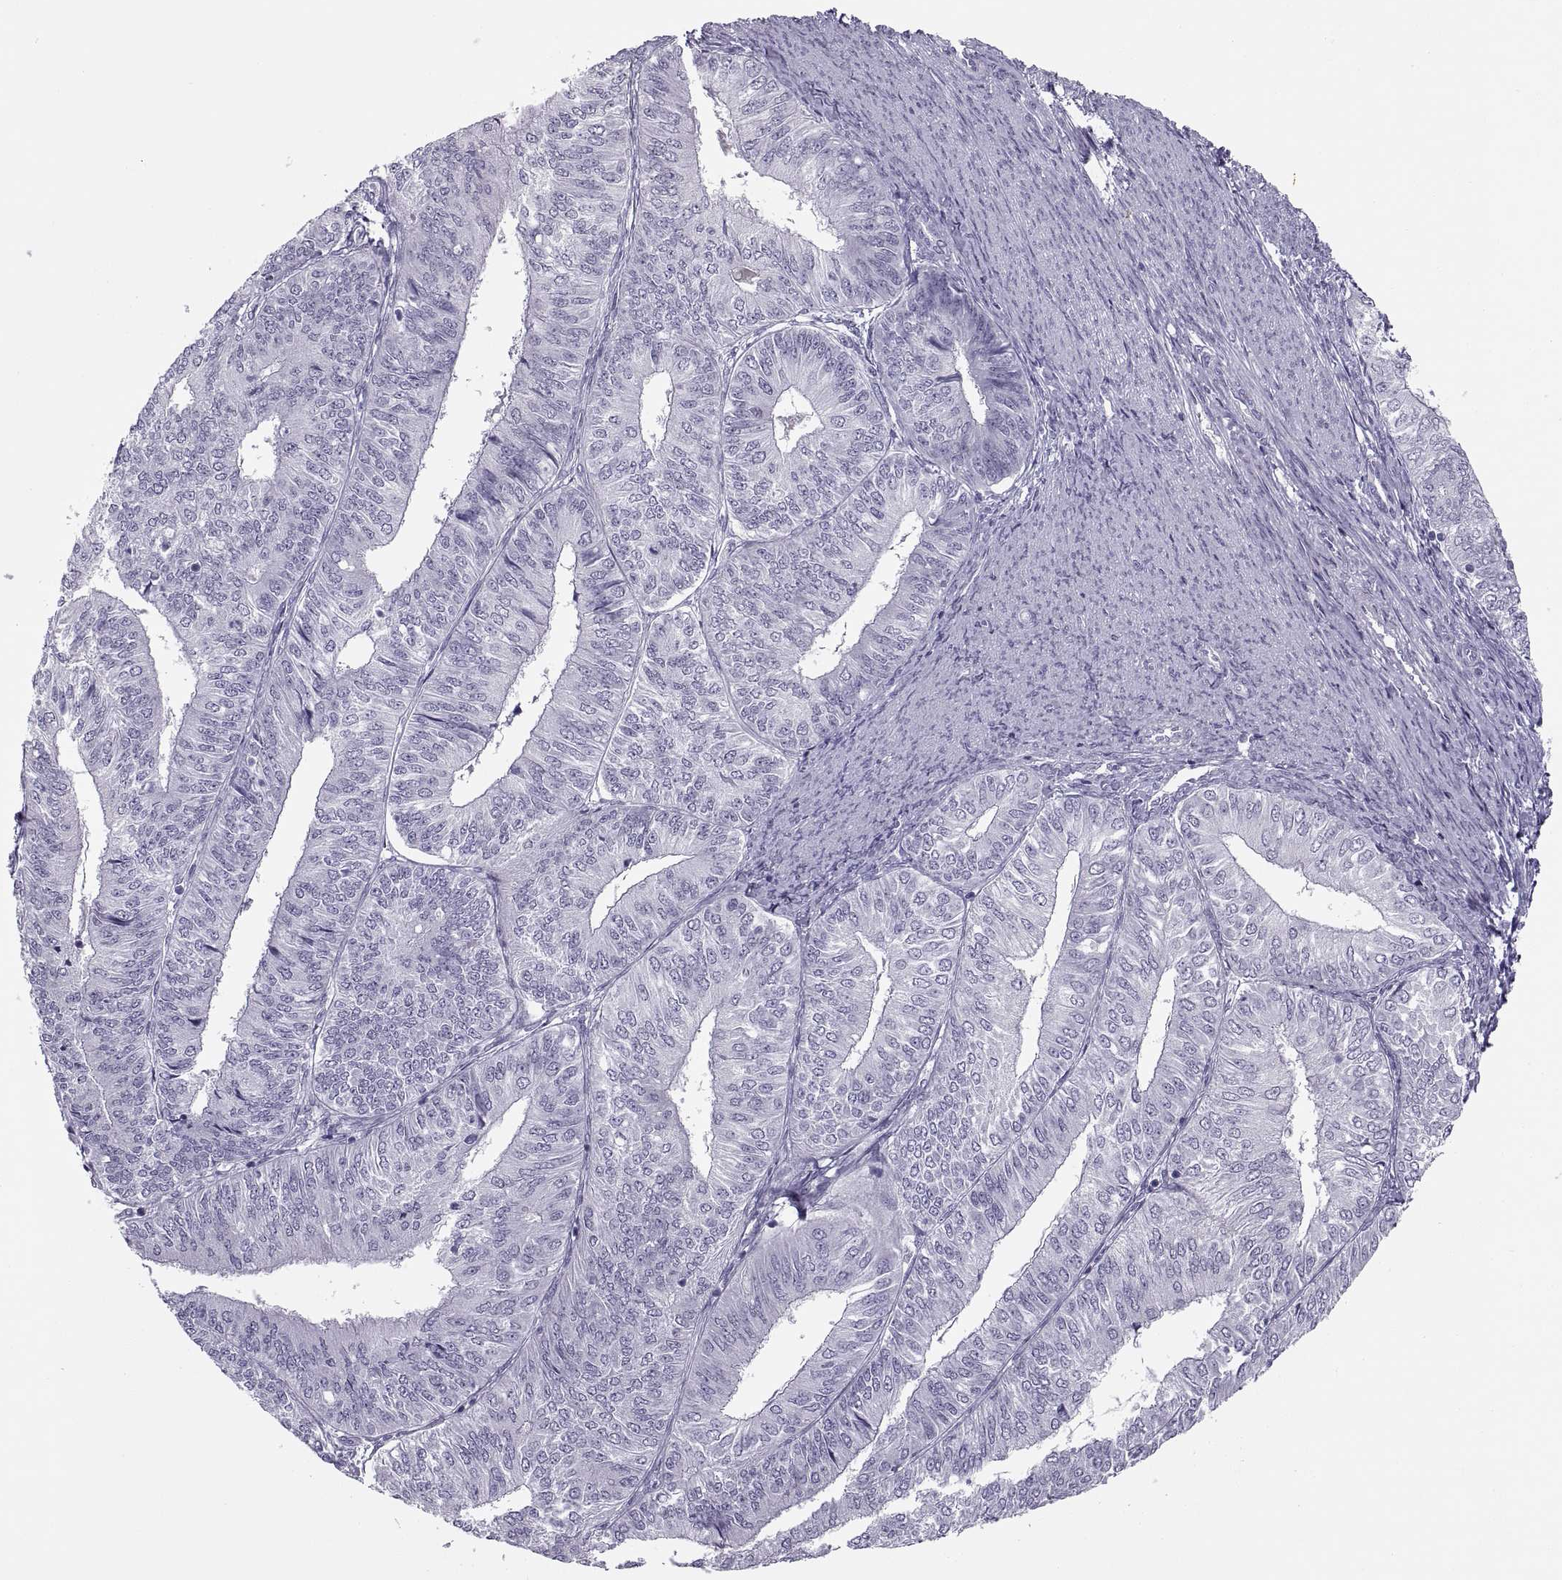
{"staining": {"intensity": "negative", "quantity": "none", "location": "none"}, "tissue": "endometrial cancer", "cell_type": "Tumor cells", "image_type": "cancer", "snomed": [{"axis": "morphology", "description": "Adenocarcinoma, NOS"}, {"axis": "topography", "description": "Endometrium"}], "caption": "DAB immunohistochemical staining of human endometrial cancer (adenocarcinoma) displays no significant staining in tumor cells.", "gene": "C3orf22", "patient": {"sex": "female", "age": 58}}